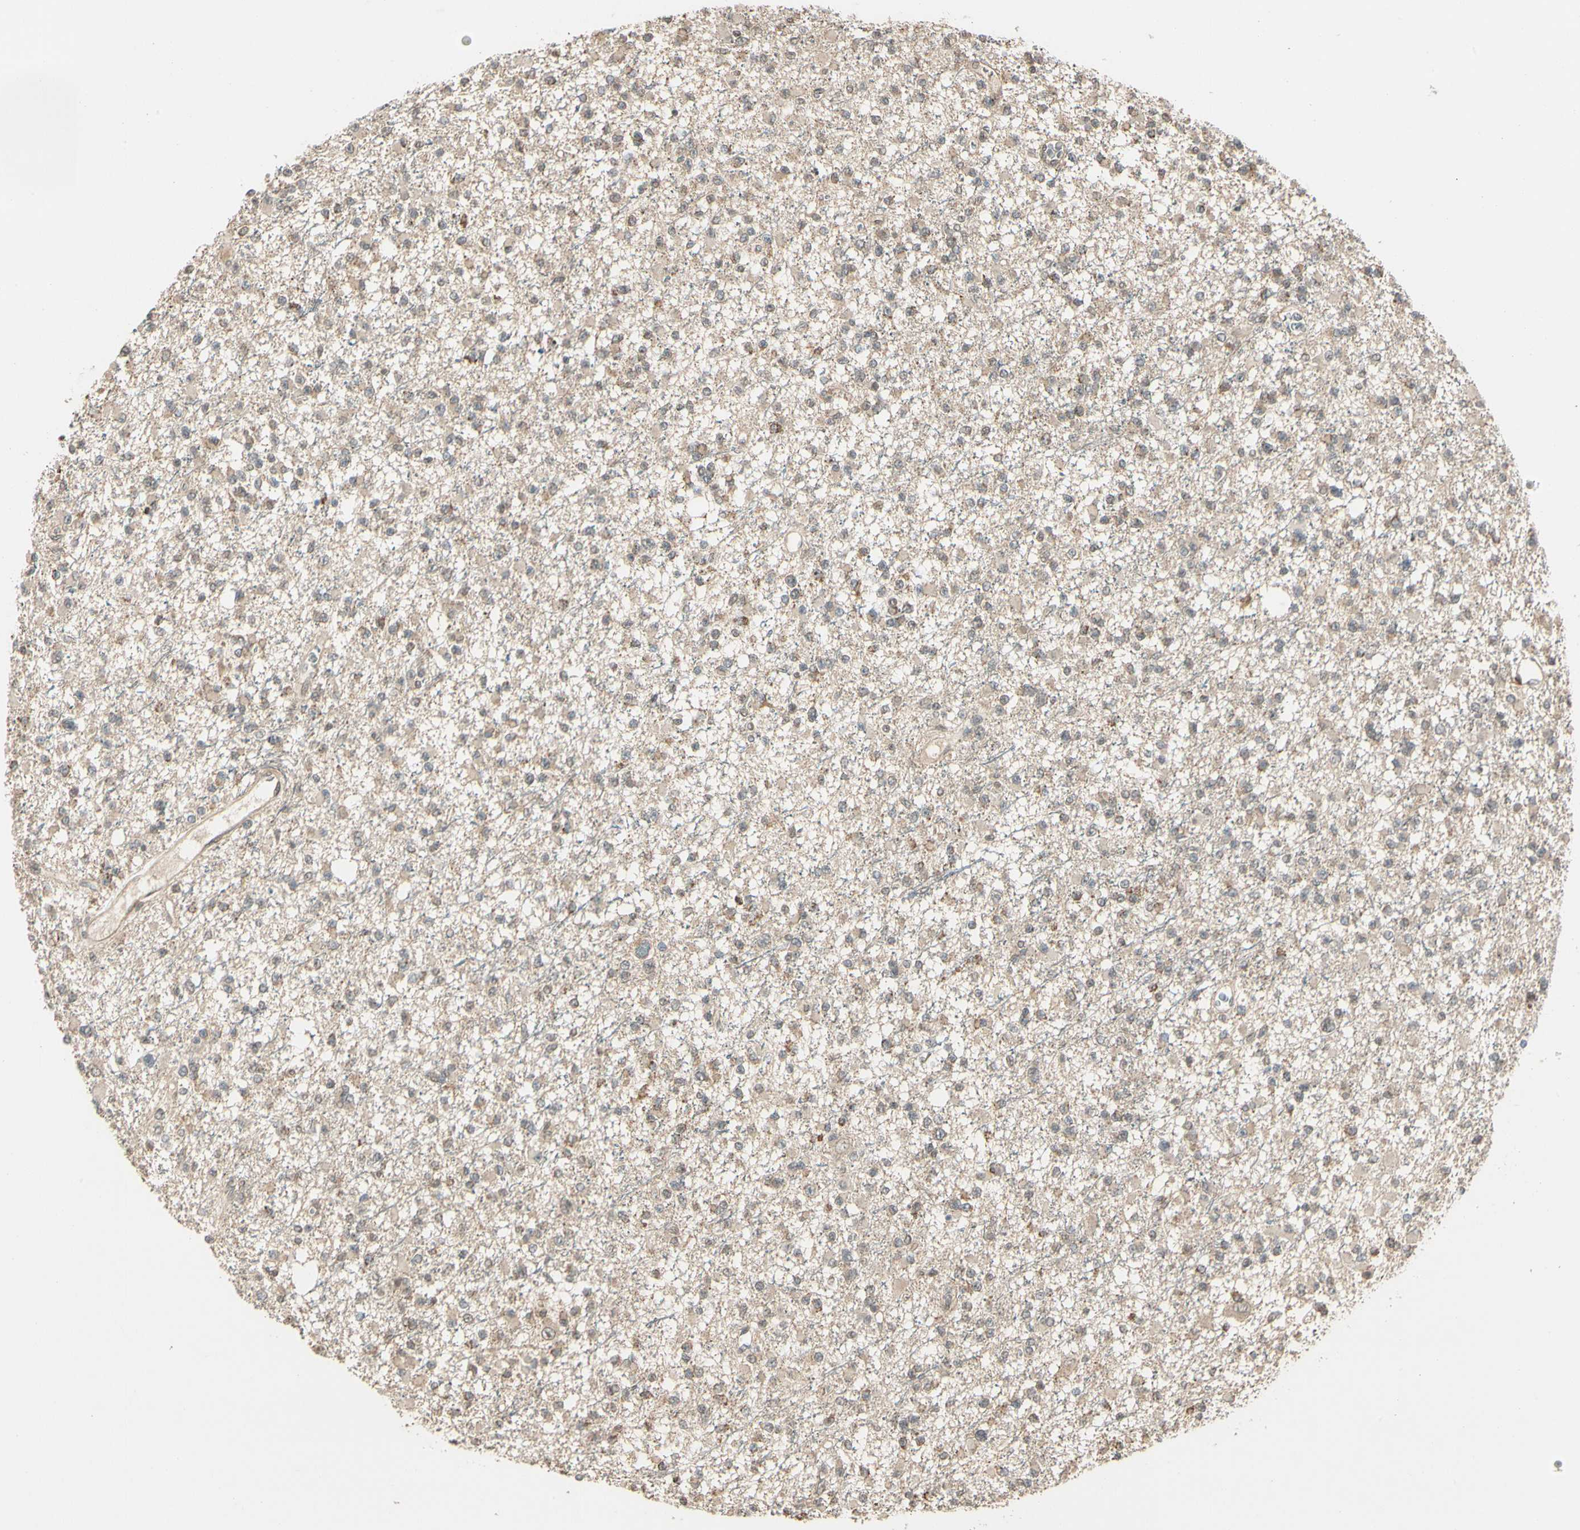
{"staining": {"intensity": "weak", "quantity": ">75%", "location": "cytoplasmic/membranous,nuclear"}, "tissue": "glioma", "cell_type": "Tumor cells", "image_type": "cancer", "snomed": [{"axis": "morphology", "description": "Glioma, malignant, Low grade"}, {"axis": "topography", "description": "Brain"}], "caption": "This is an image of IHC staining of malignant low-grade glioma, which shows weak staining in the cytoplasmic/membranous and nuclear of tumor cells.", "gene": "ZSCAN12", "patient": {"sex": "female", "age": 22}}